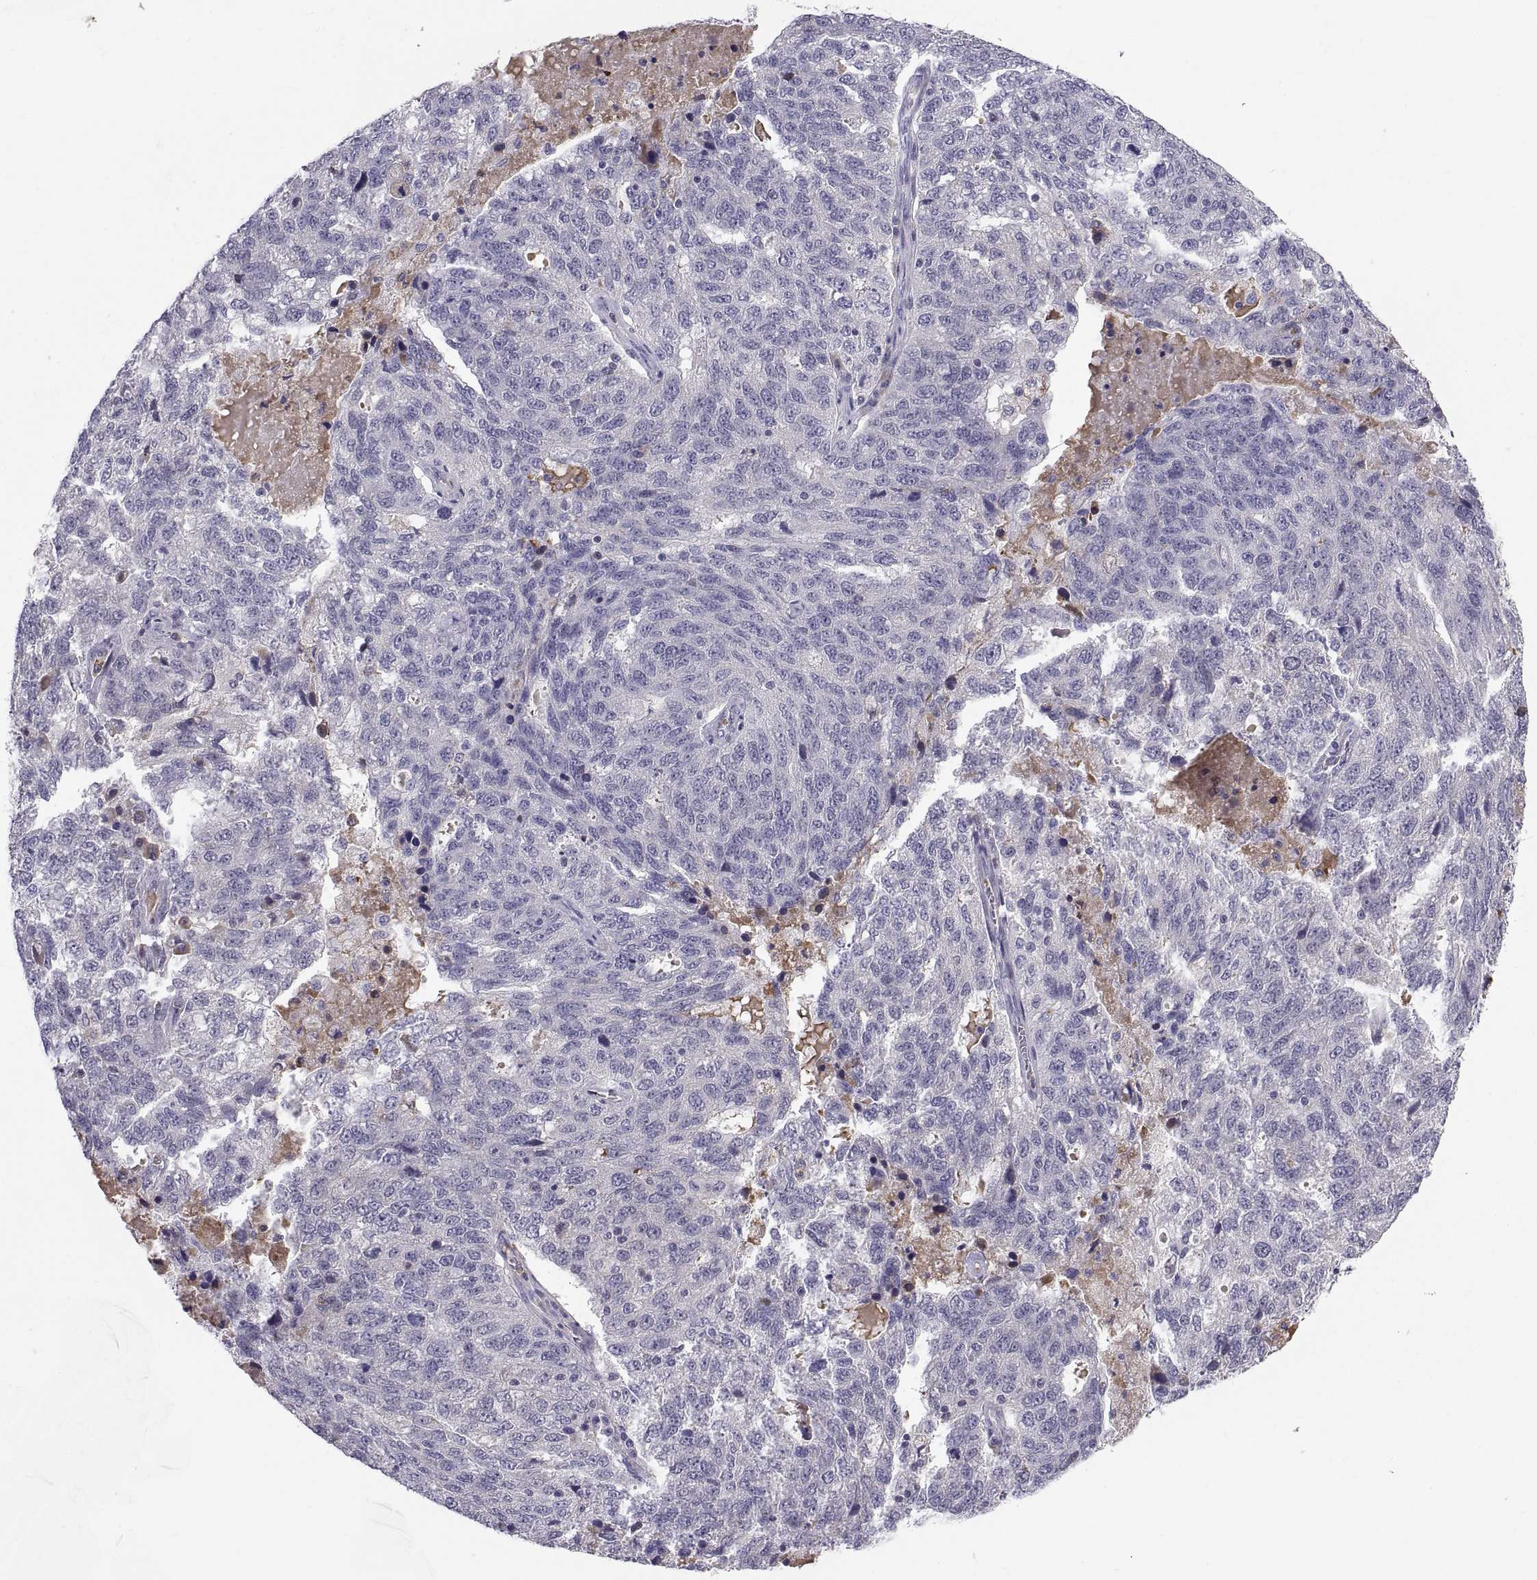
{"staining": {"intensity": "negative", "quantity": "none", "location": "none"}, "tissue": "ovarian cancer", "cell_type": "Tumor cells", "image_type": "cancer", "snomed": [{"axis": "morphology", "description": "Cystadenocarcinoma, serous, NOS"}, {"axis": "topography", "description": "Ovary"}], "caption": "Serous cystadenocarcinoma (ovarian) was stained to show a protein in brown. There is no significant positivity in tumor cells.", "gene": "PKP1", "patient": {"sex": "female", "age": 71}}